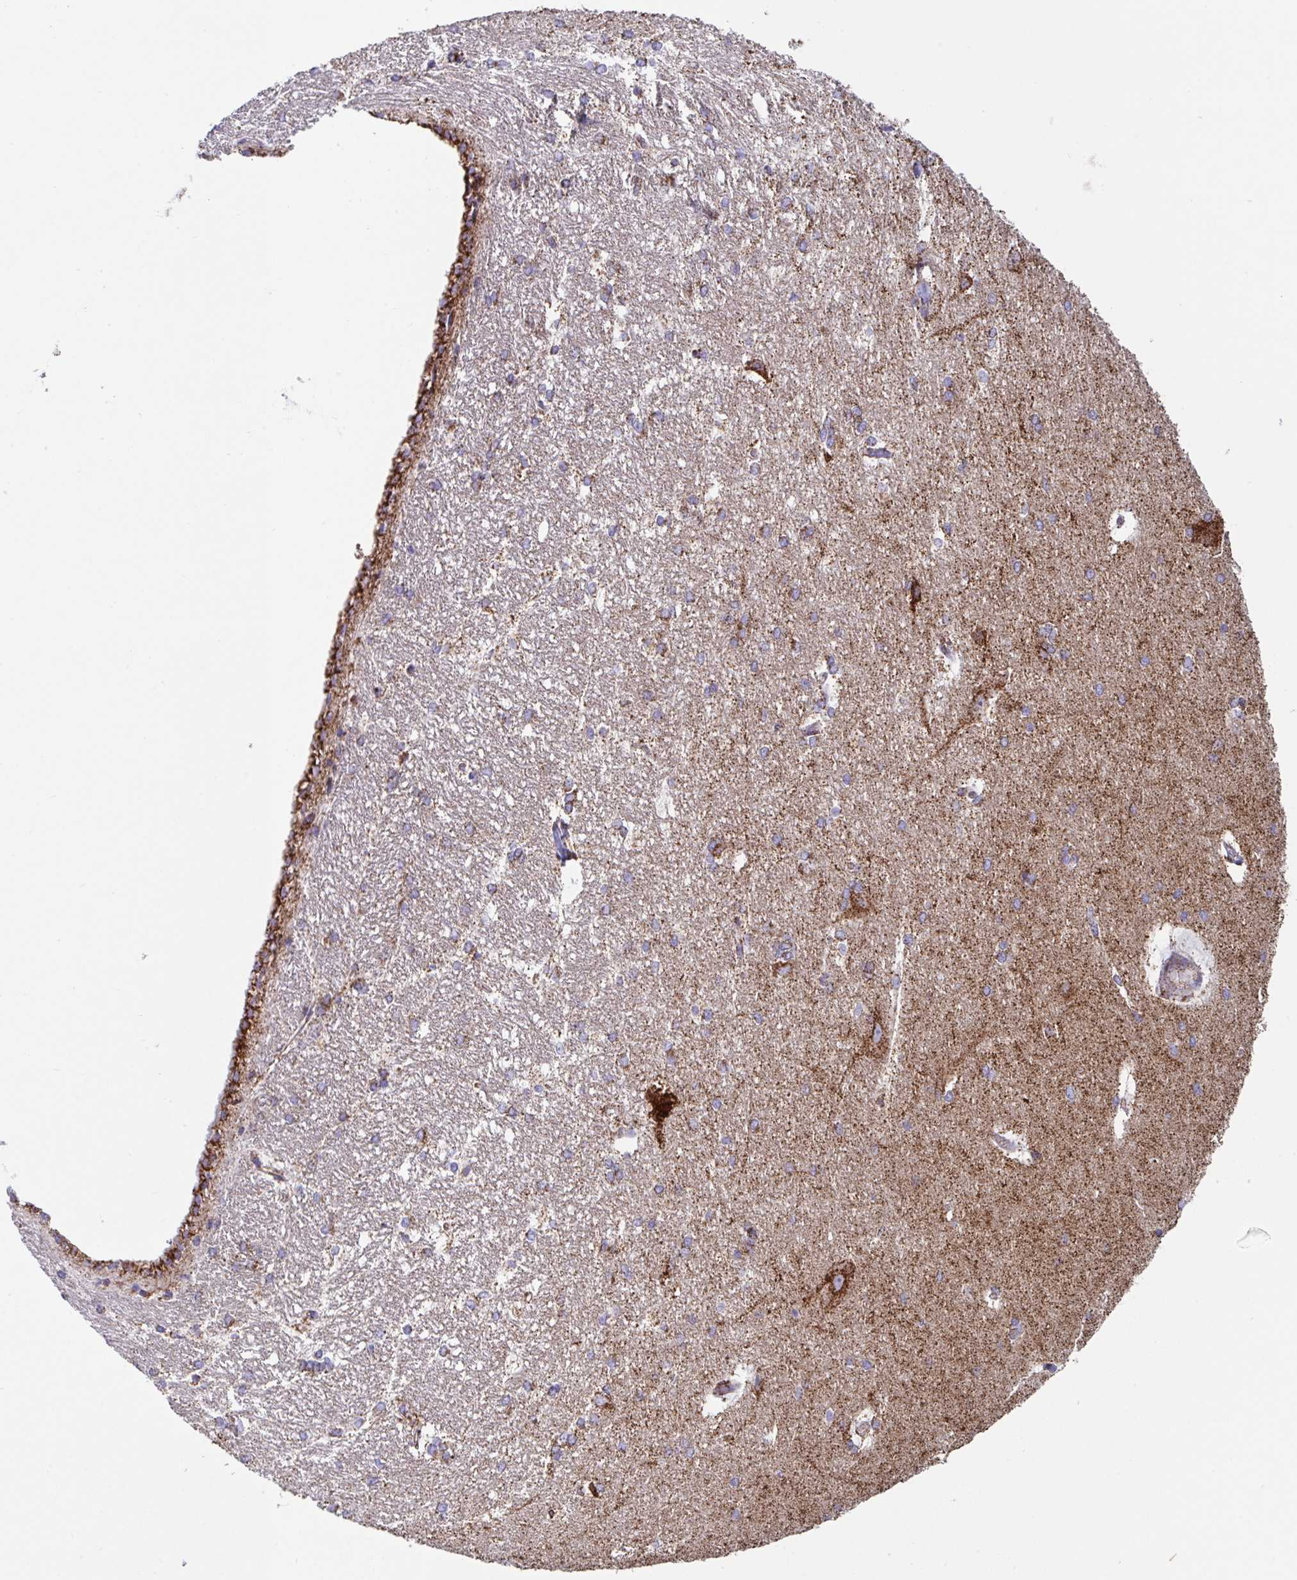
{"staining": {"intensity": "strong", "quantity": ">75%", "location": "cytoplasmic/membranous"}, "tissue": "hippocampus", "cell_type": "Glial cells", "image_type": "normal", "snomed": [{"axis": "morphology", "description": "Normal tissue, NOS"}, {"axis": "topography", "description": "Cerebral cortex"}, {"axis": "topography", "description": "Hippocampus"}], "caption": "High-power microscopy captured an immunohistochemistry histopathology image of normal hippocampus, revealing strong cytoplasmic/membranous staining in approximately >75% of glial cells. The staining was performed using DAB to visualize the protein expression in brown, while the nuclei were stained in blue with hematoxylin (Magnification: 20x).", "gene": "ATP5MJ", "patient": {"sex": "female", "age": 19}}